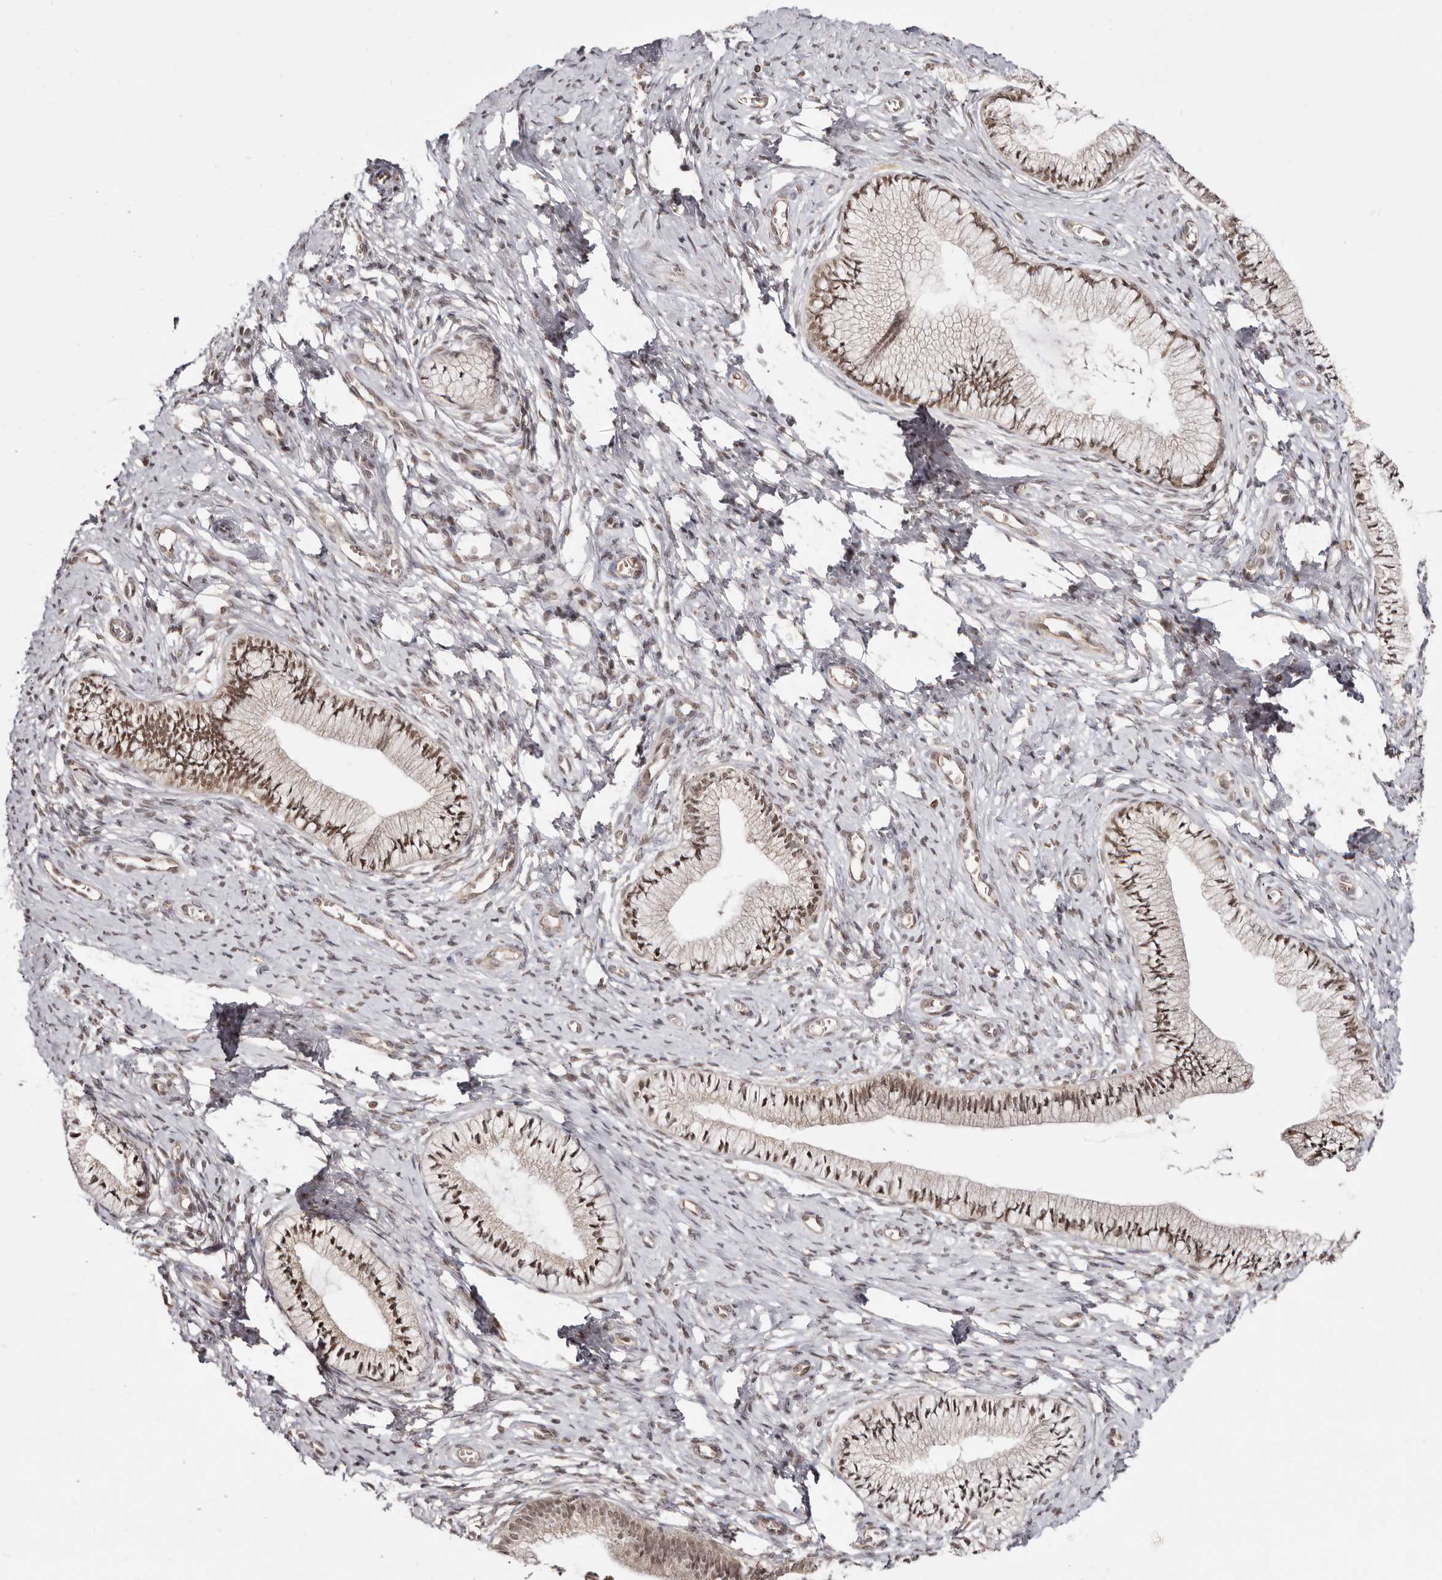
{"staining": {"intensity": "moderate", "quantity": ">75%", "location": "nuclear"}, "tissue": "cervix", "cell_type": "Glandular cells", "image_type": "normal", "snomed": [{"axis": "morphology", "description": "Normal tissue, NOS"}, {"axis": "topography", "description": "Cervix"}], "caption": "Immunohistochemistry (IHC) staining of unremarkable cervix, which demonstrates medium levels of moderate nuclear staining in about >75% of glandular cells indicating moderate nuclear protein staining. The staining was performed using DAB (3,3'-diaminobenzidine) (brown) for protein detection and nuclei were counterstained in hematoxylin (blue).", "gene": "MED8", "patient": {"sex": "female", "age": 36}}